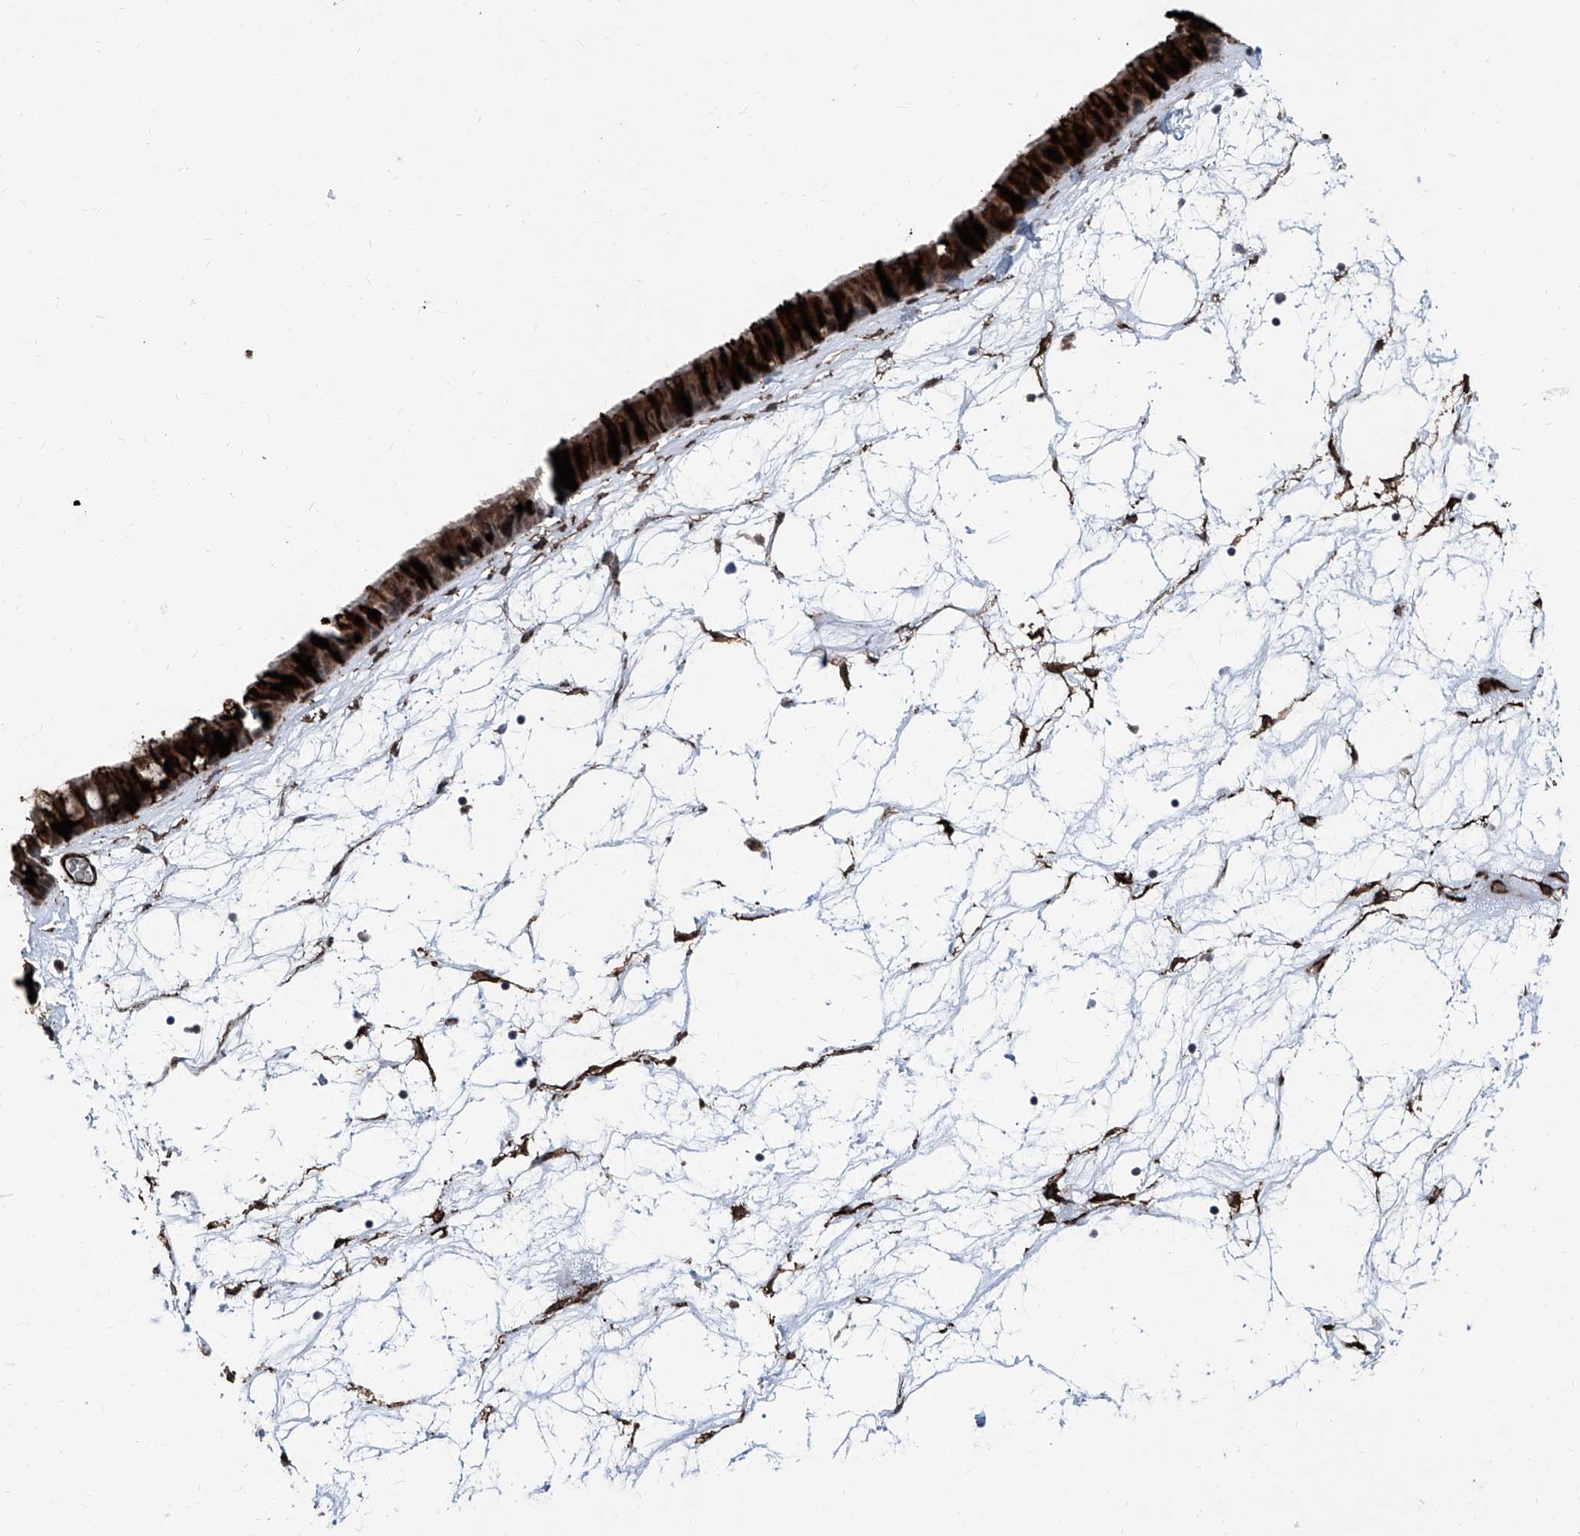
{"staining": {"intensity": "strong", "quantity": ">75%", "location": "cytoplasmic/membranous,nuclear"}, "tissue": "nasopharynx", "cell_type": "Respiratory epithelial cells", "image_type": "normal", "snomed": [{"axis": "morphology", "description": "Normal tissue, NOS"}, {"axis": "topography", "description": "Nasopharynx"}], "caption": "High-magnification brightfield microscopy of normal nasopharynx stained with DAB (3,3'-diaminobenzidine) (brown) and counterstained with hematoxylin (blue). respiratory epithelial cells exhibit strong cytoplasmic/membranous,nuclear expression is seen in approximately>75% of cells. Using DAB (brown) and hematoxylin (blue) stains, captured at high magnification using brightfield microscopy.", "gene": "COA7", "patient": {"sex": "male", "age": 64}}